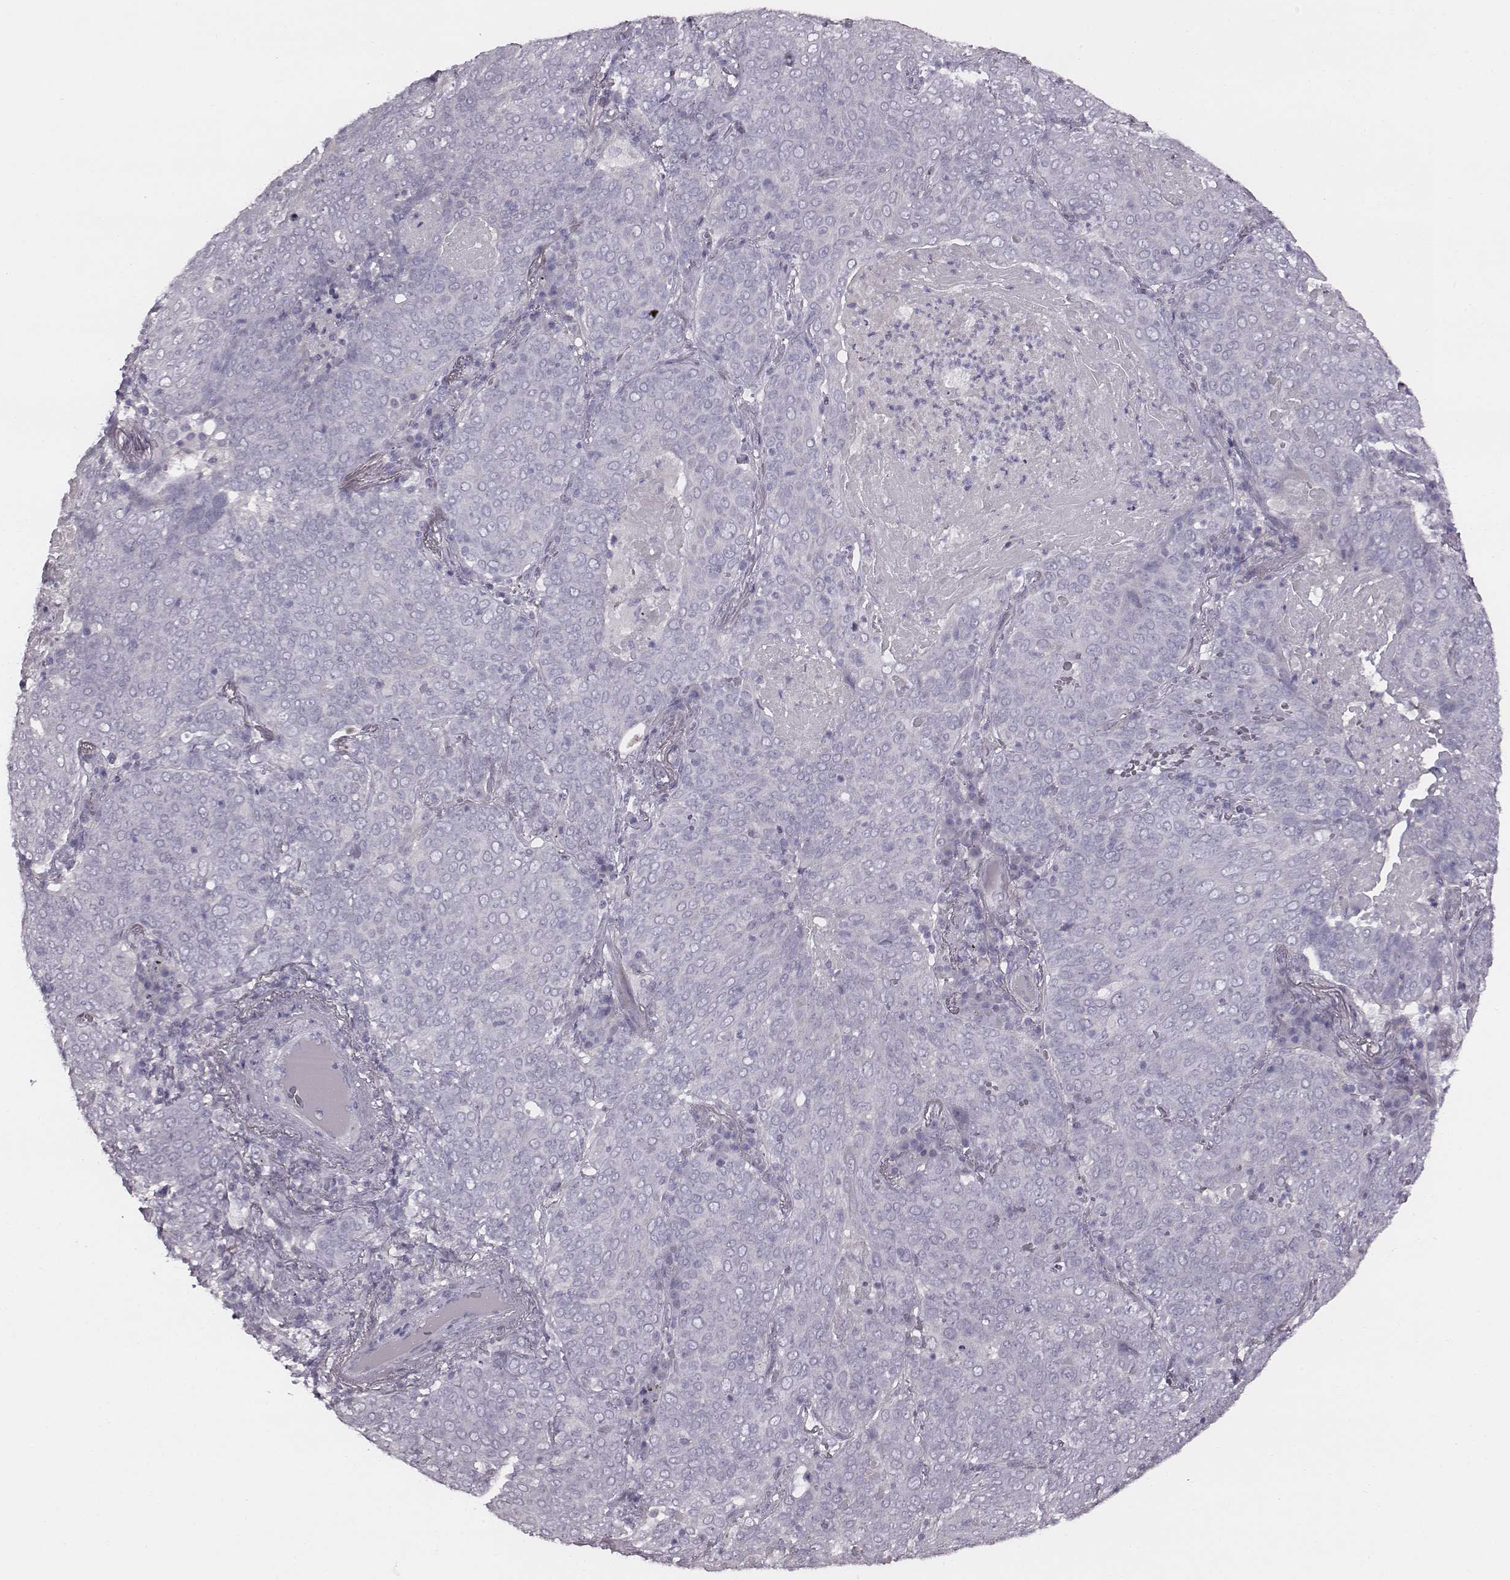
{"staining": {"intensity": "negative", "quantity": "none", "location": "none"}, "tissue": "lung cancer", "cell_type": "Tumor cells", "image_type": "cancer", "snomed": [{"axis": "morphology", "description": "Squamous cell carcinoma, NOS"}, {"axis": "topography", "description": "Lung"}], "caption": "Lung cancer (squamous cell carcinoma) was stained to show a protein in brown. There is no significant expression in tumor cells.", "gene": "PDE8B", "patient": {"sex": "male", "age": 82}}